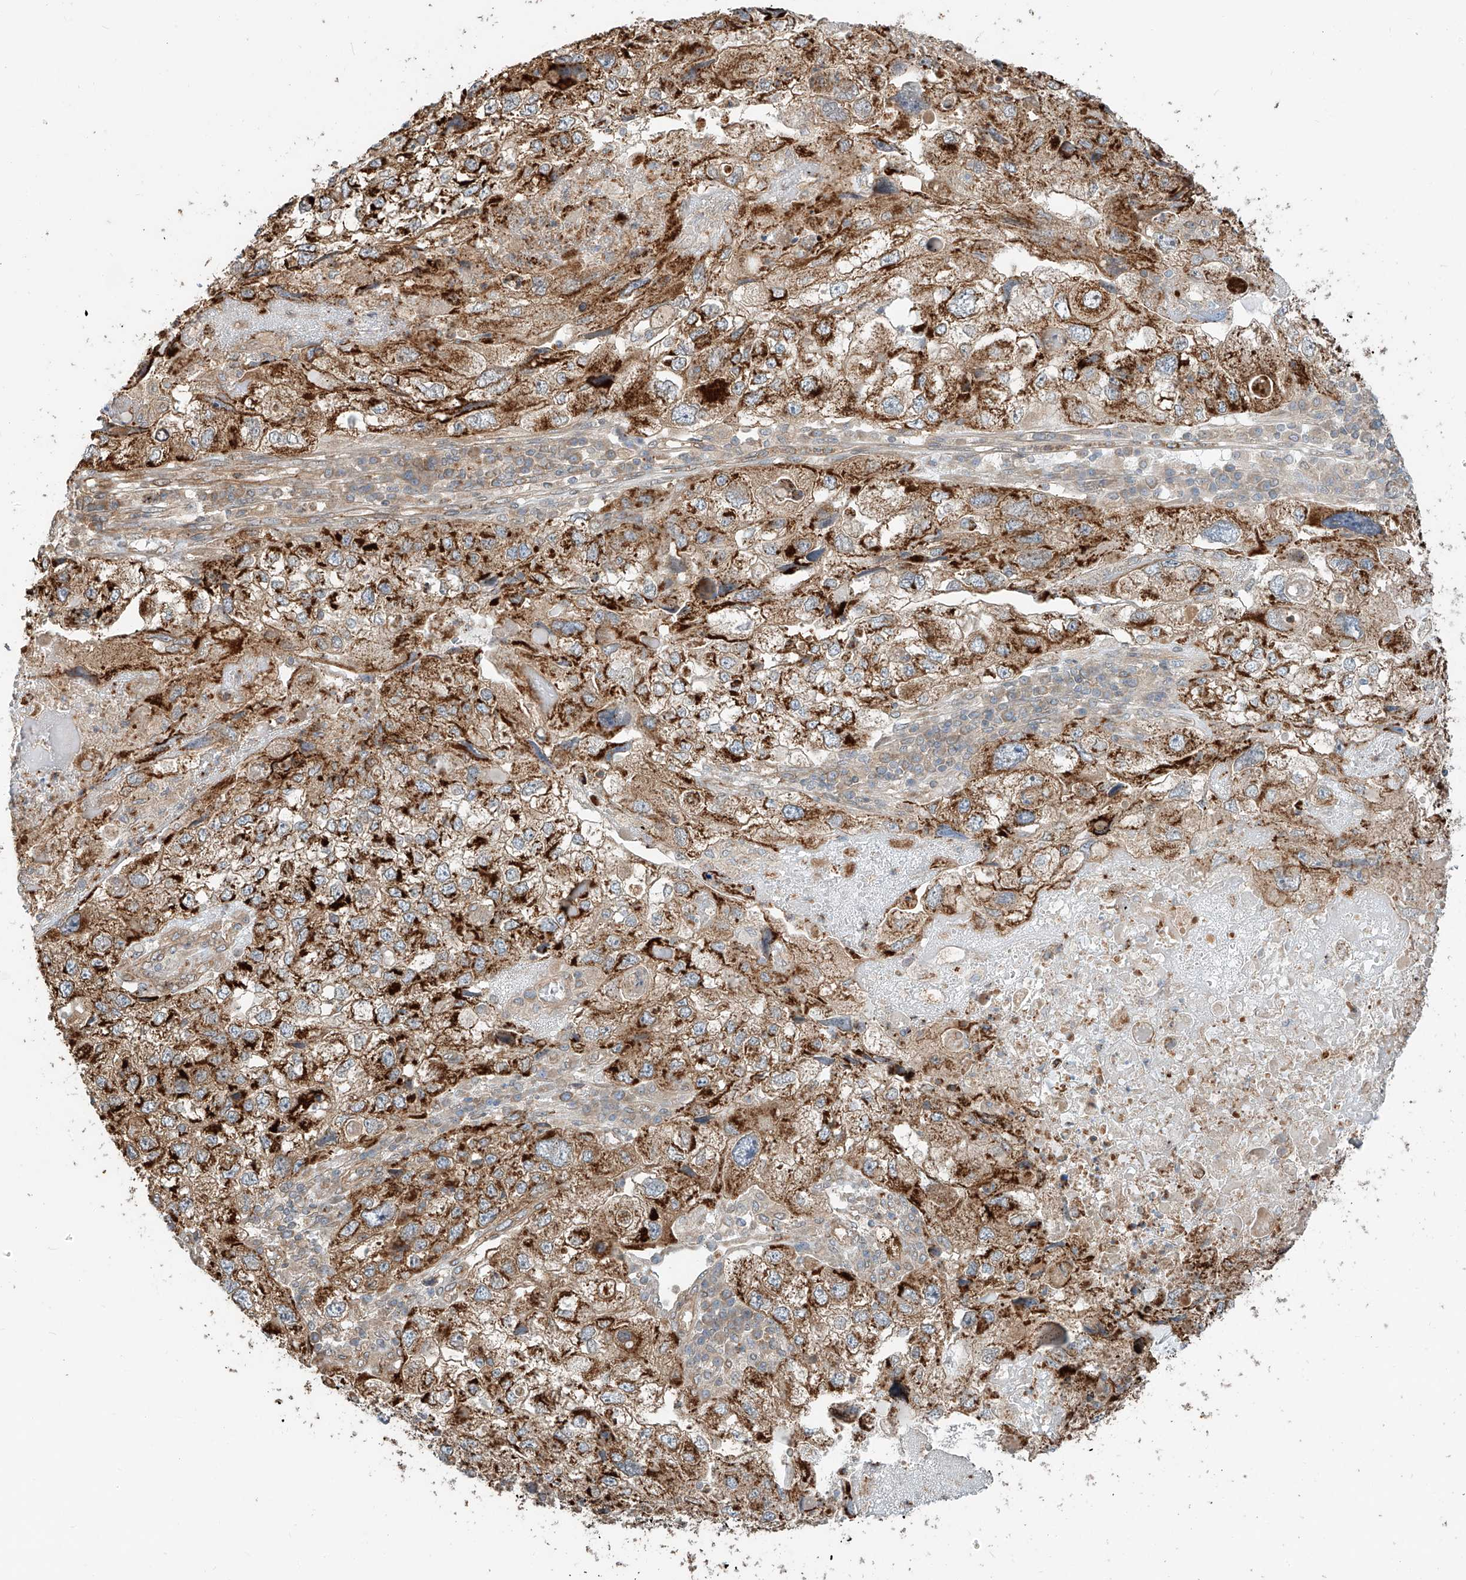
{"staining": {"intensity": "strong", "quantity": ">75%", "location": "cytoplasmic/membranous"}, "tissue": "endometrial cancer", "cell_type": "Tumor cells", "image_type": "cancer", "snomed": [{"axis": "morphology", "description": "Adenocarcinoma, NOS"}, {"axis": "topography", "description": "Endometrium"}], "caption": "The photomicrograph reveals staining of endometrial cancer (adenocarcinoma), revealing strong cytoplasmic/membranous protein staining (brown color) within tumor cells.", "gene": "CEP162", "patient": {"sex": "female", "age": 49}}